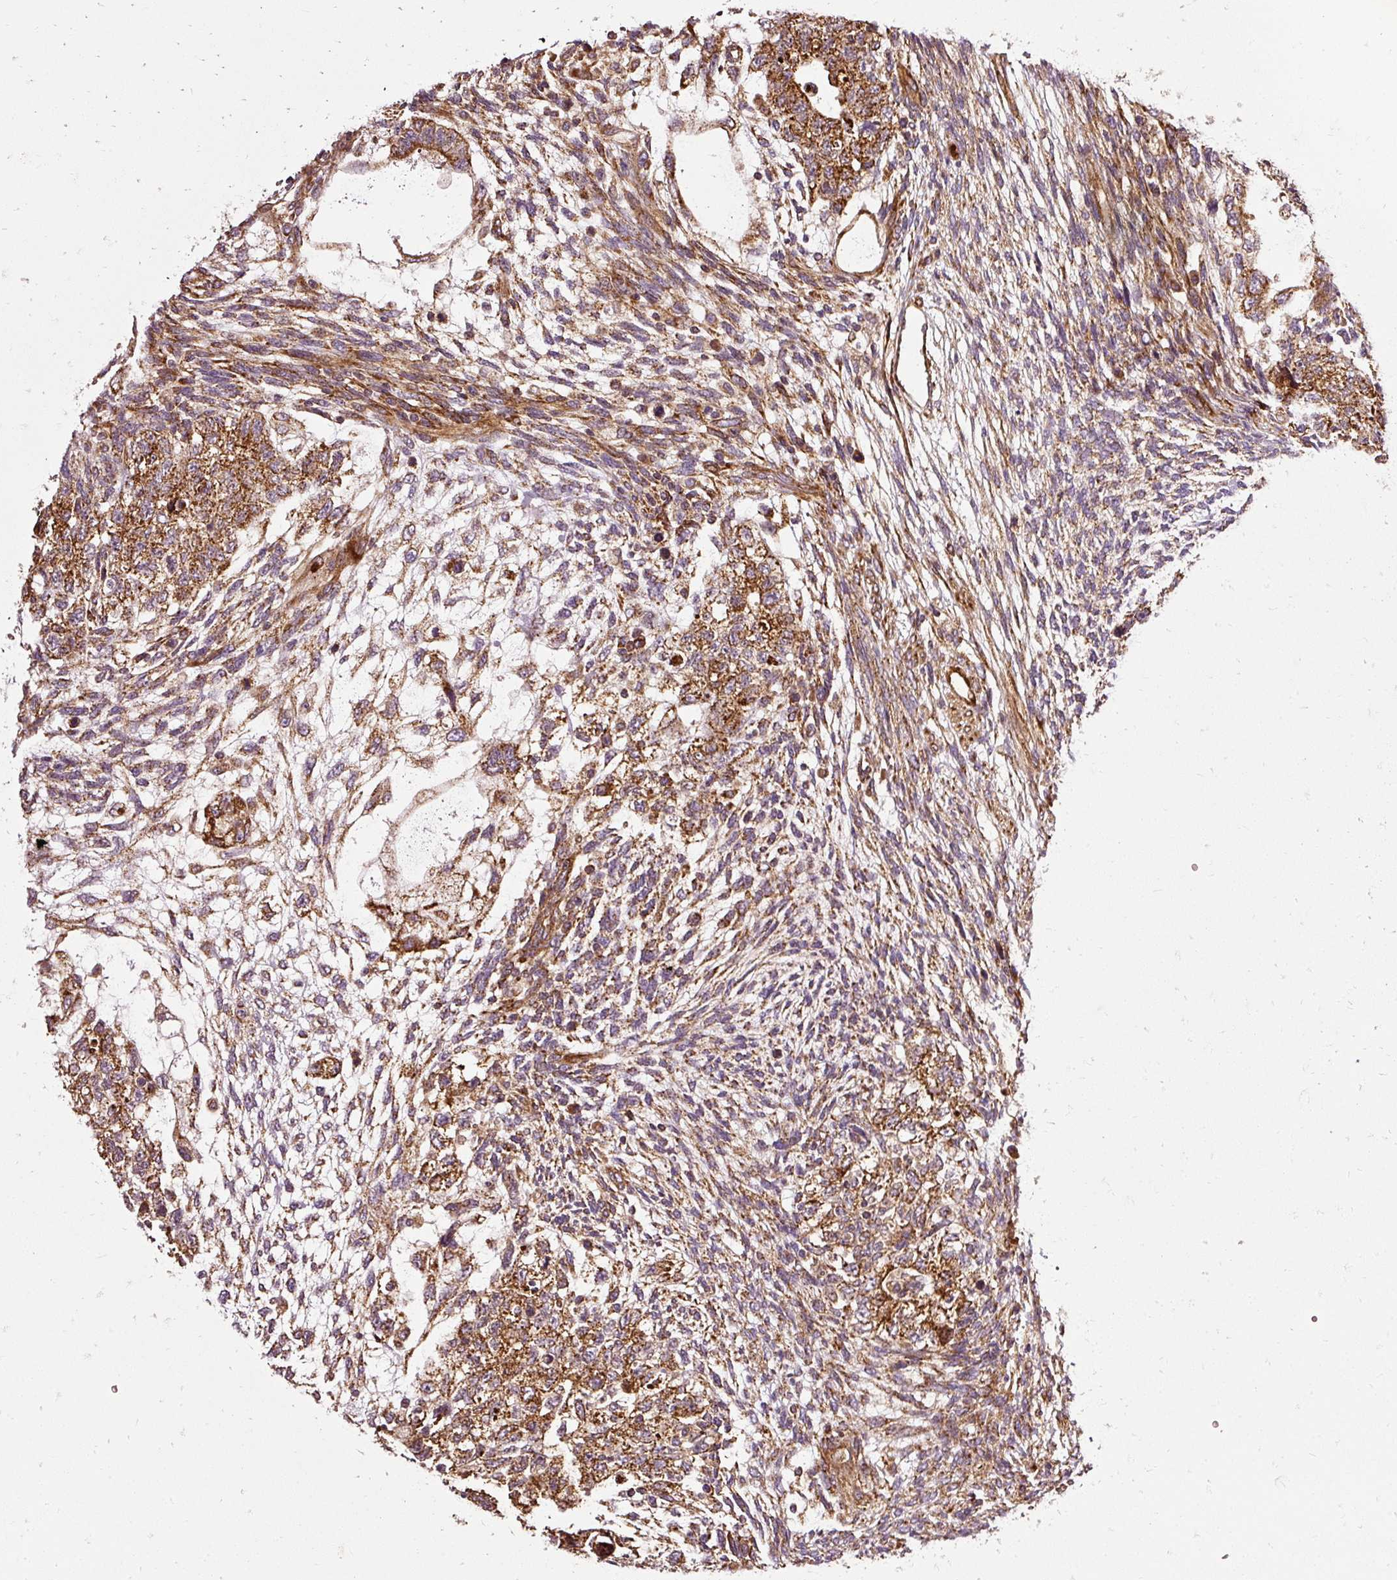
{"staining": {"intensity": "strong", "quantity": ">75%", "location": "cytoplasmic/membranous"}, "tissue": "testis cancer", "cell_type": "Tumor cells", "image_type": "cancer", "snomed": [{"axis": "morphology", "description": "Normal tissue, NOS"}, {"axis": "morphology", "description": "Carcinoma, Embryonal, NOS"}, {"axis": "topography", "description": "Testis"}], "caption": "Protein expression analysis of embryonal carcinoma (testis) demonstrates strong cytoplasmic/membranous staining in about >75% of tumor cells.", "gene": "ISCU", "patient": {"sex": "male", "age": 36}}